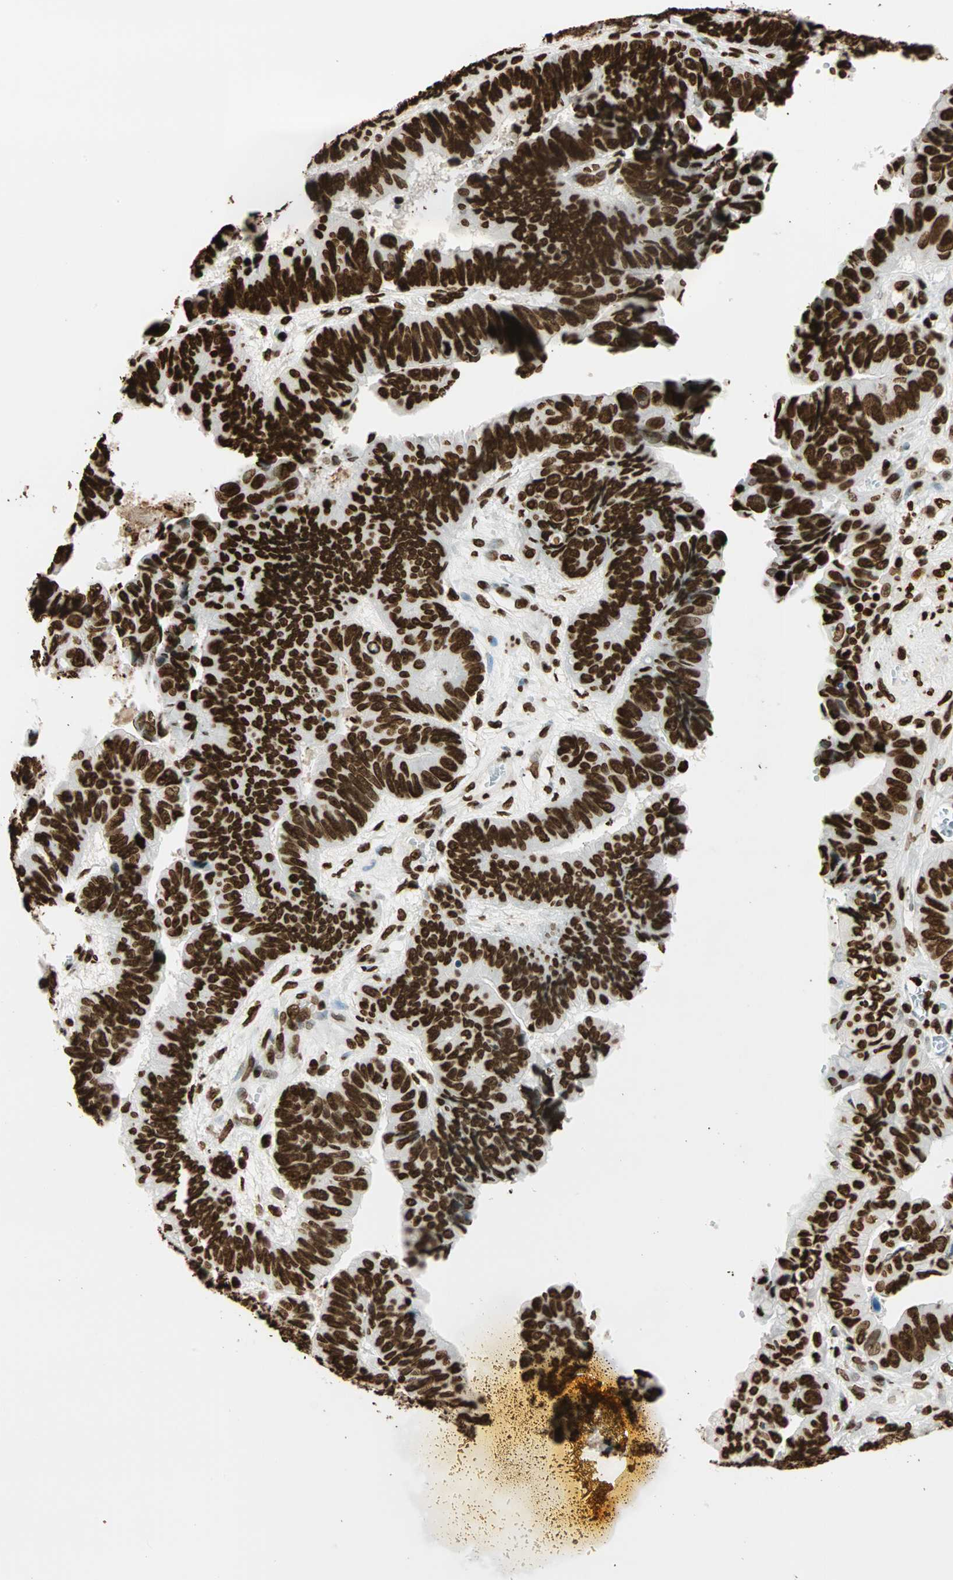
{"staining": {"intensity": "strong", "quantity": ">75%", "location": "nuclear"}, "tissue": "stomach cancer", "cell_type": "Tumor cells", "image_type": "cancer", "snomed": [{"axis": "morphology", "description": "Adenocarcinoma, NOS"}, {"axis": "topography", "description": "Stomach, lower"}], "caption": "Brown immunohistochemical staining in adenocarcinoma (stomach) reveals strong nuclear staining in approximately >75% of tumor cells.", "gene": "GLI2", "patient": {"sex": "male", "age": 77}}